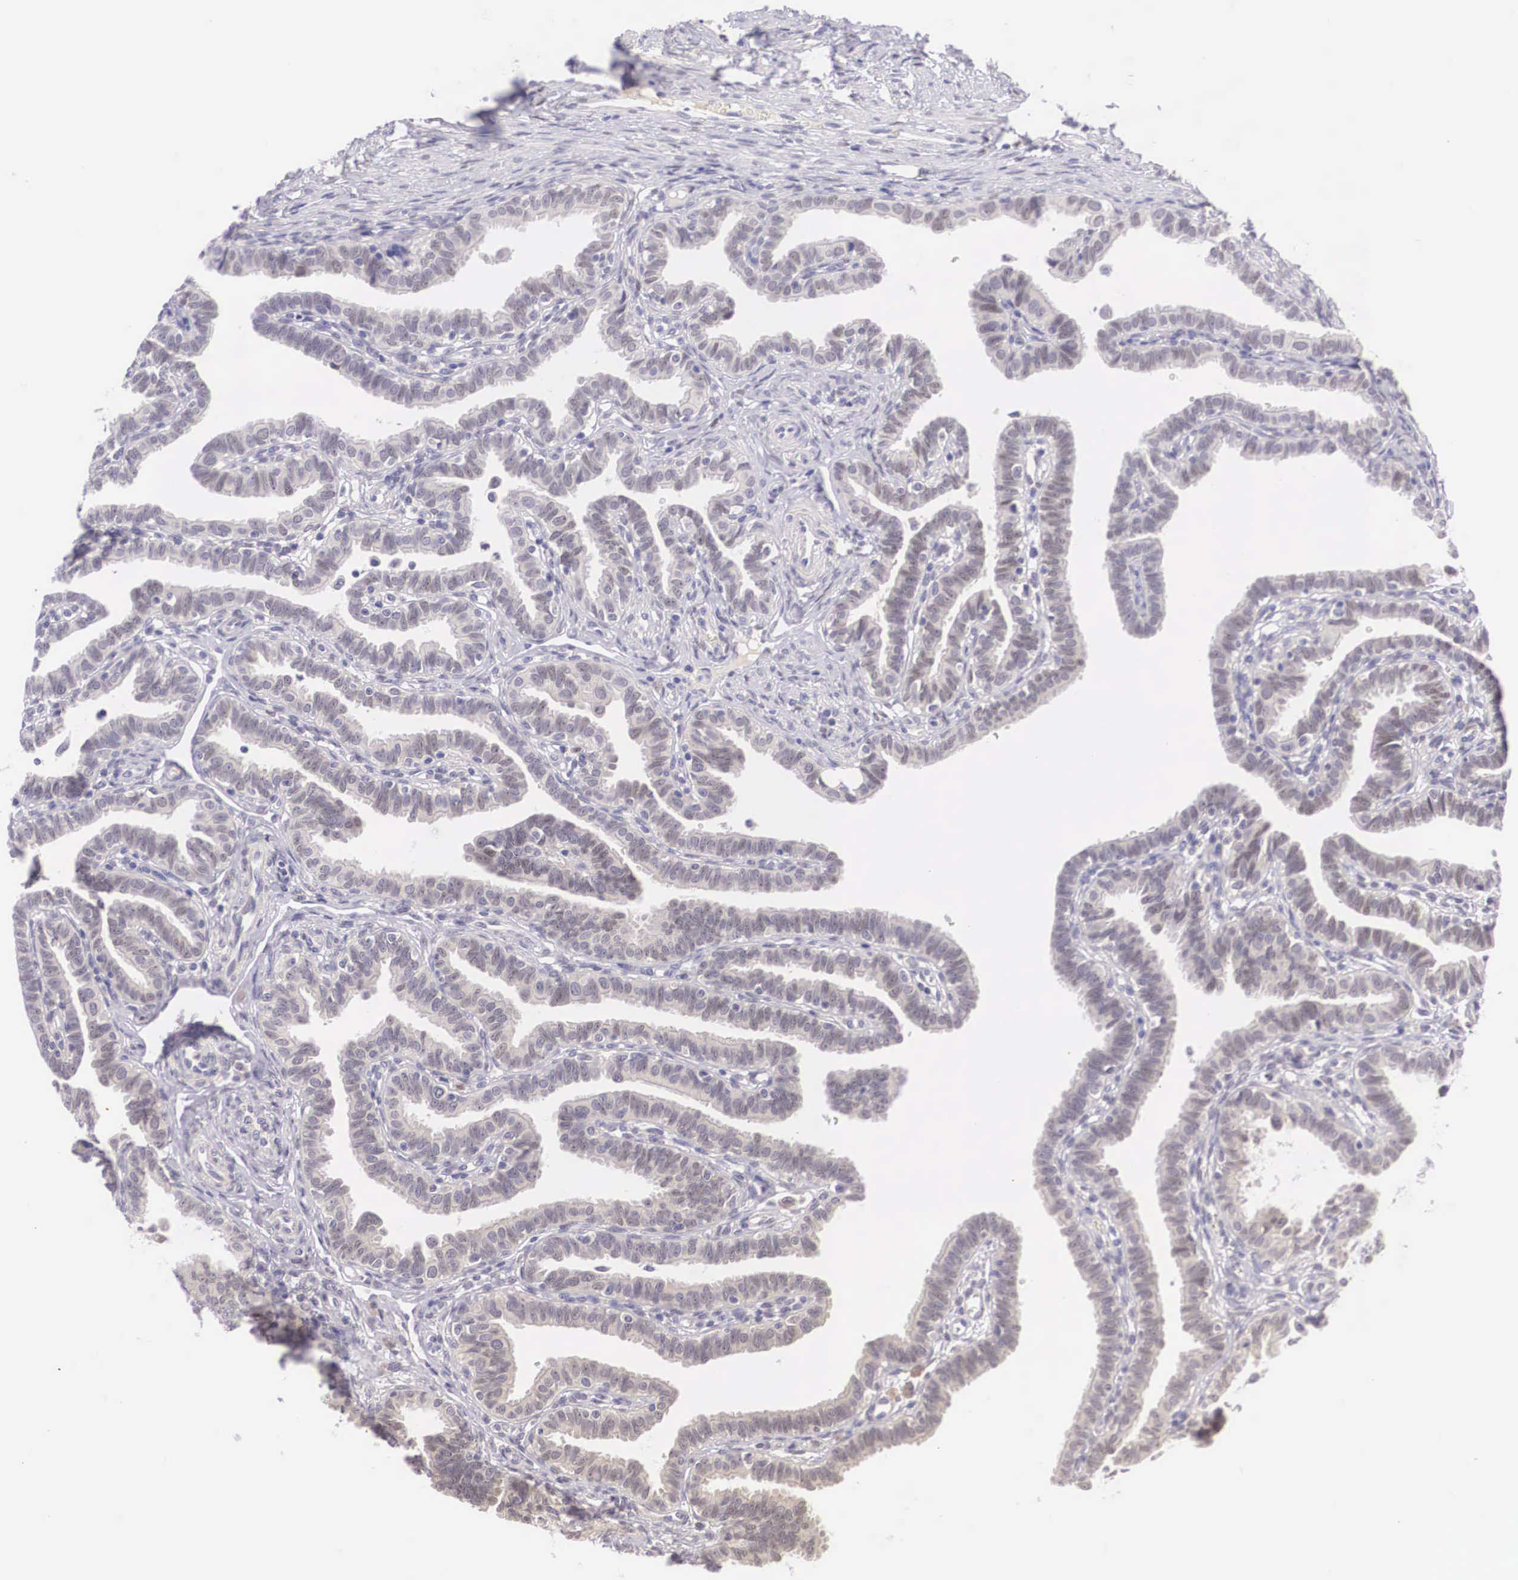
{"staining": {"intensity": "negative", "quantity": "none", "location": "none"}, "tissue": "fallopian tube", "cell_type": "Glandular cells", "image_type": "normal", "snomed": [{"axis": "morphology", "description": "Normal tissue, NOS"}, {"axis": "topography", "description": "Fallopian tube"}], "caption": "An immunohistochemistry (IHC) image of normal fallopian tube is shown. There is no staining in glandular cells of fallopian tube. Brightfield microscopy of immunohistochemistry stained with DAB (brown) and hematoxylin (blue), captured at high magnification.", "gene": "BCL6", "patient": {"sex": "female", "age": 41}}